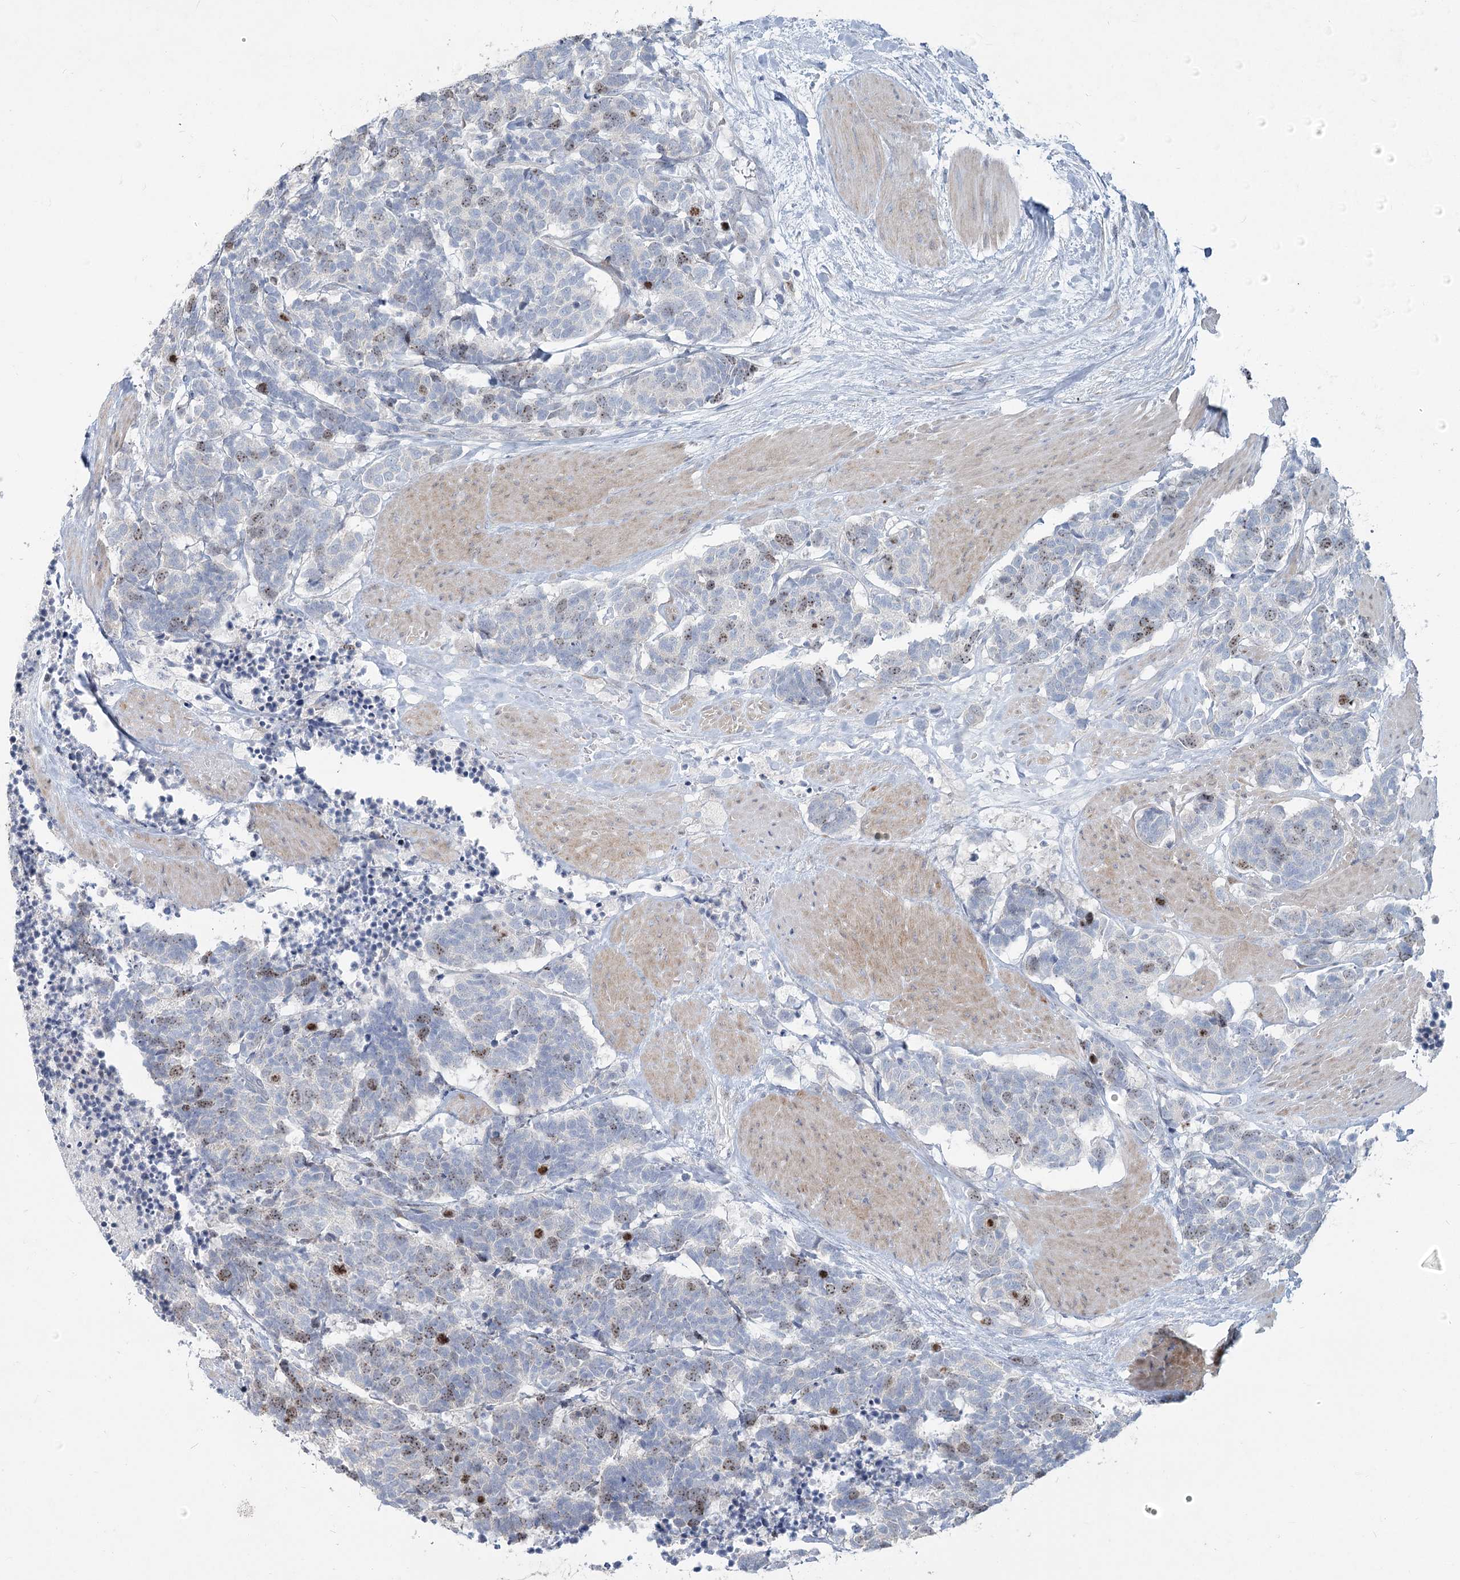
{"staining": {"intensity": "weak", "quantity": "25%-75%", "location": "nuclear"}, "tissue": "carcinoid", "cell_type": "Tumor cells", "image_type": "cancer", "snomed": [{"axis": "morphology", "description": "Carcinoma, NOS"}, {"axis": "morphology", "description": "Carcinoid, malignant, NOS"}, {"axis": "topography", "description": "Urinary bladder"}], "caption": "A high-resolution histopathology image shows immunohistochemistry (IHC) staining of carcinoma, which shows weak nuclear positivity in about 25%-75% of tumor cells.", "gene": "ABITRAM", "patient": {"sex": "male", "age": 57}}